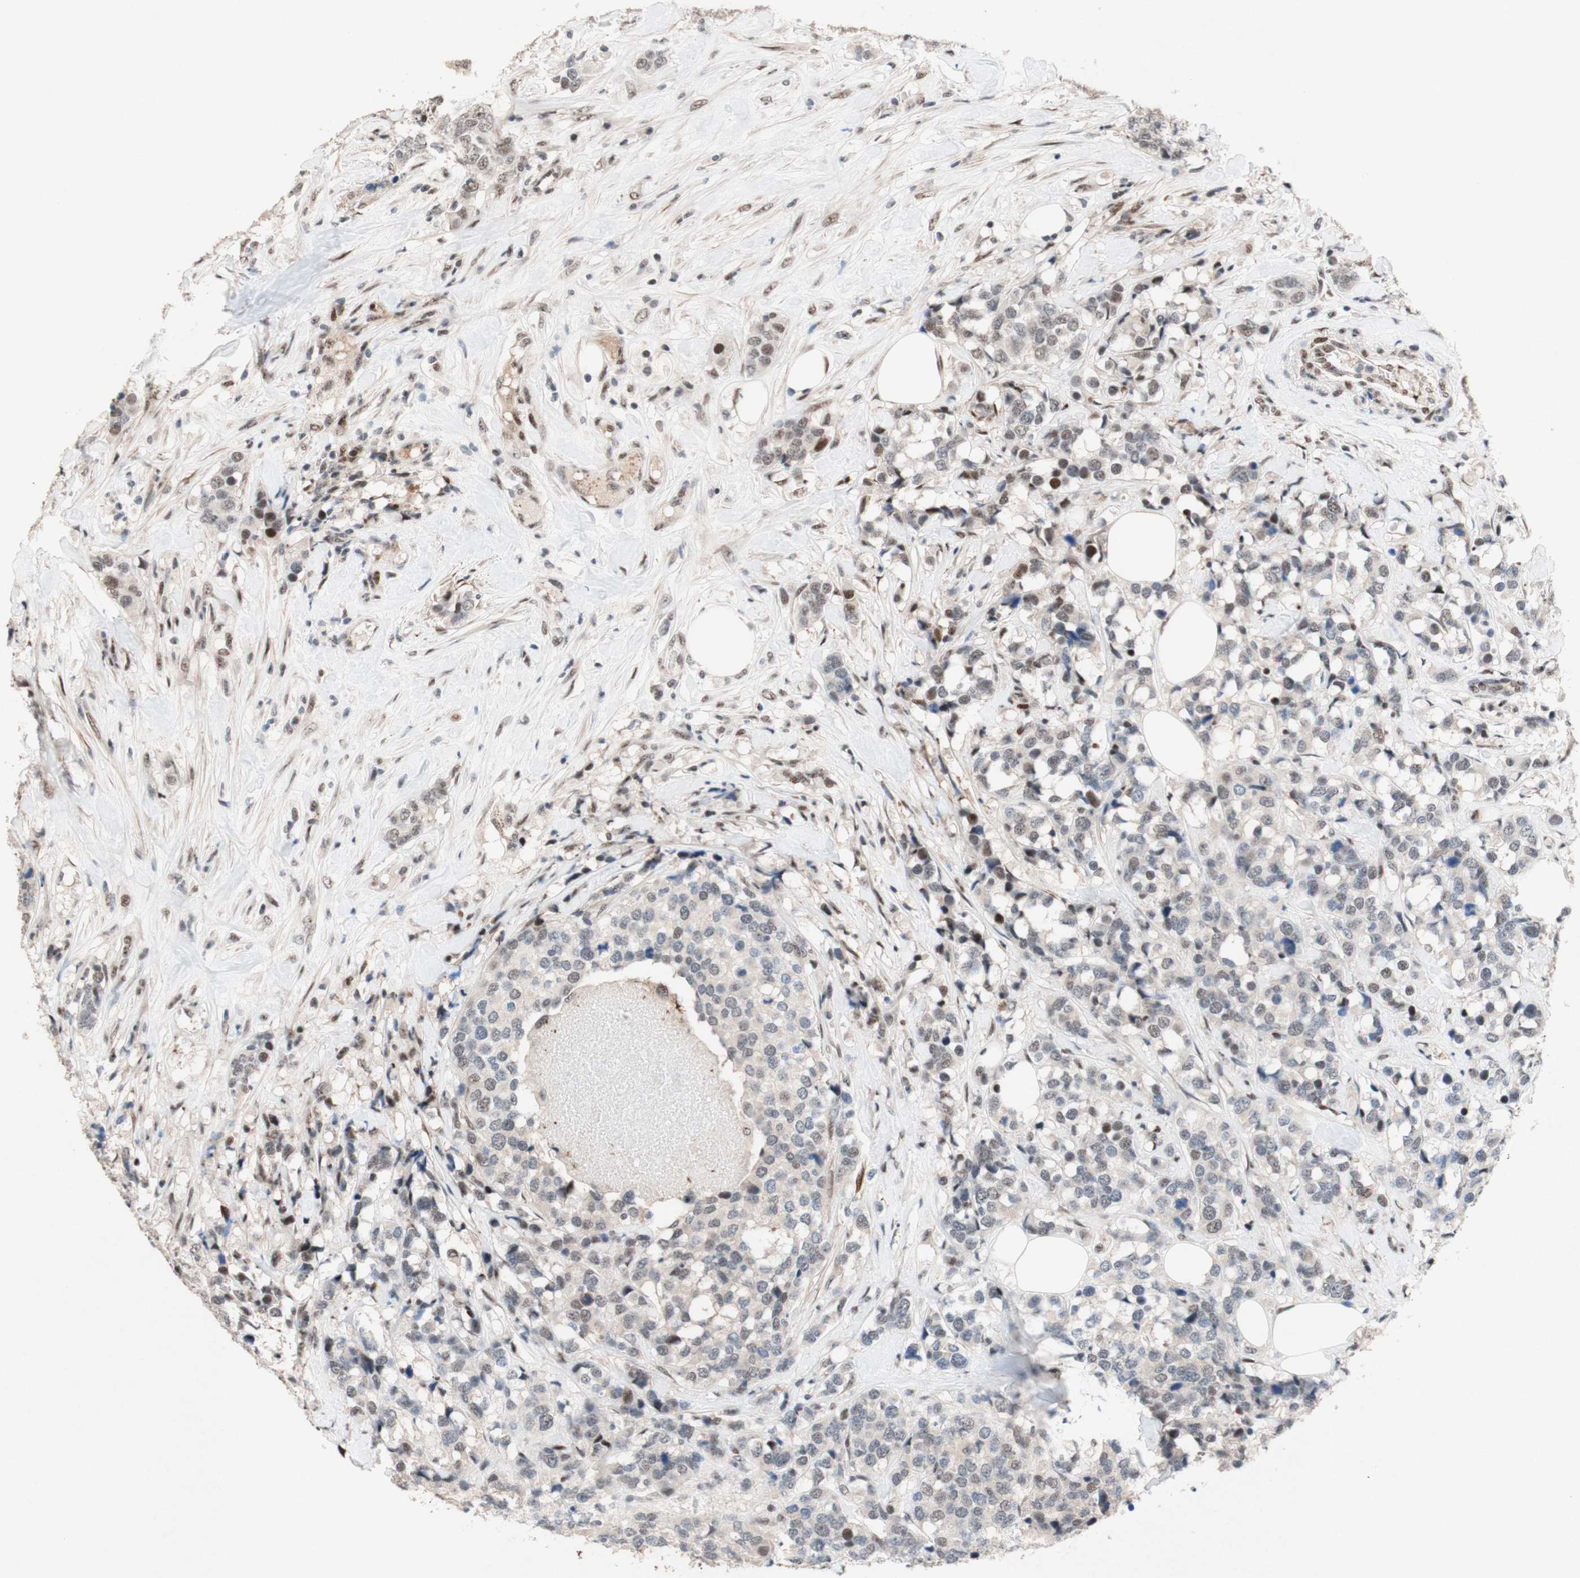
{"staining": {"intensity": "weak", "quantity": "25%-75%", "location": "nuclear"}, "tissue": "breast cancer", "cell_type": "Tumor cells", "image_type": "cancer", "snomed": [{"axis": "morphology", "description": "Lobular carcinoma"}, {"axis": "topography", "description": "Breast"}], "caption": "An image showing weak nuclear positivity in about 25%-75% of tumor cells in lobular carcinoma (breast), as visualized by brown immunohistochemical staining.", "gene": "TLE1", "patient": {"sex": "female", "age": 59}}